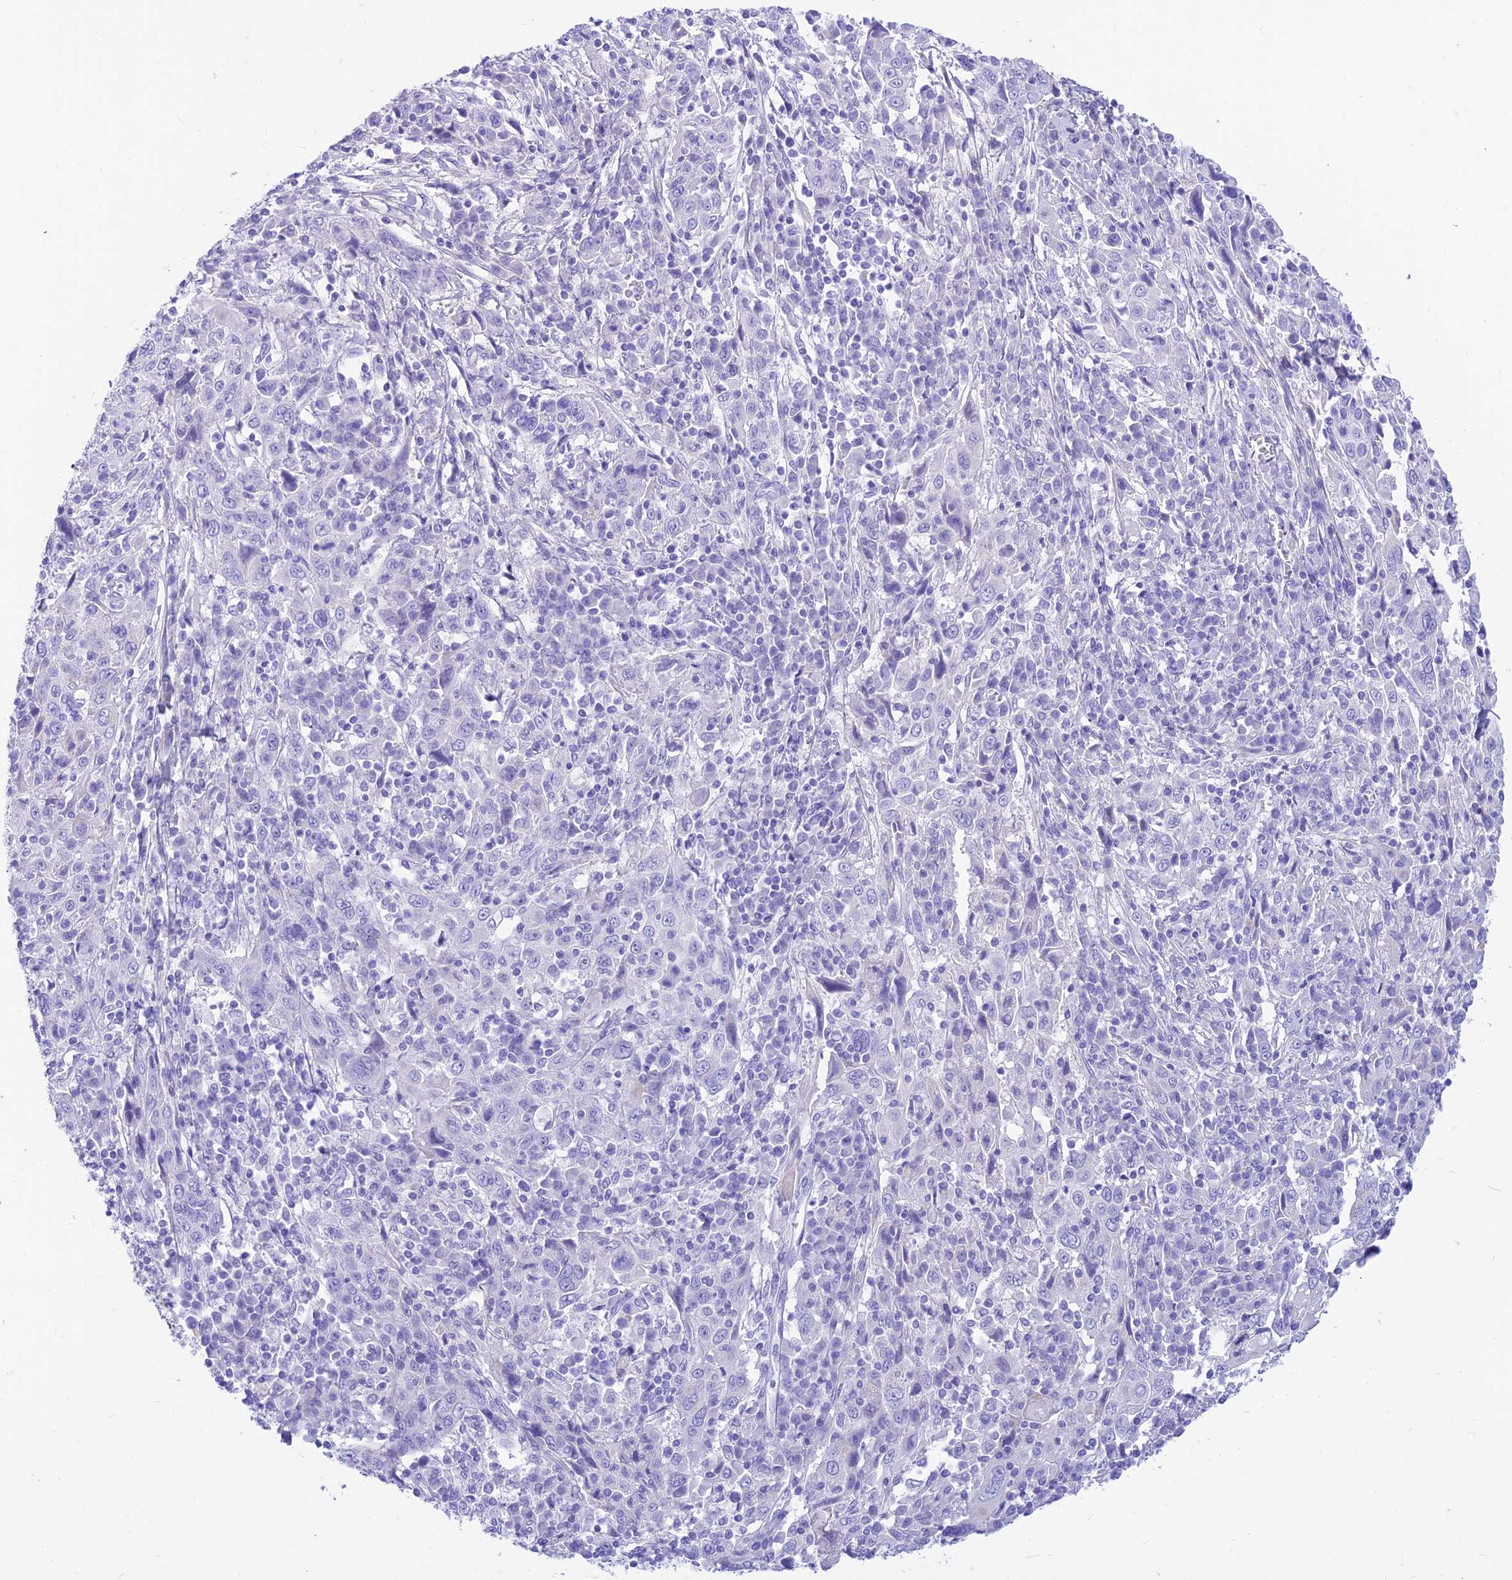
{"staining": {"intensity": "negative", "quantity": "none", "location": "none"}, "tissue": "cervical cancer", "cell_type": "Tumor cells", "image_type": "cancer", "snomed": [{"axis": "morphology", "description": "Squamous cell carcinoma, NOS"}, {"axis": "topography", "description": "Cervix"}], "caption": "Tumor cells are negative for protein expression in human cervical cancer (squamous cell carcinoma).", "gene": "PRNP", "patient": {"sex": "female", "age": 46}}